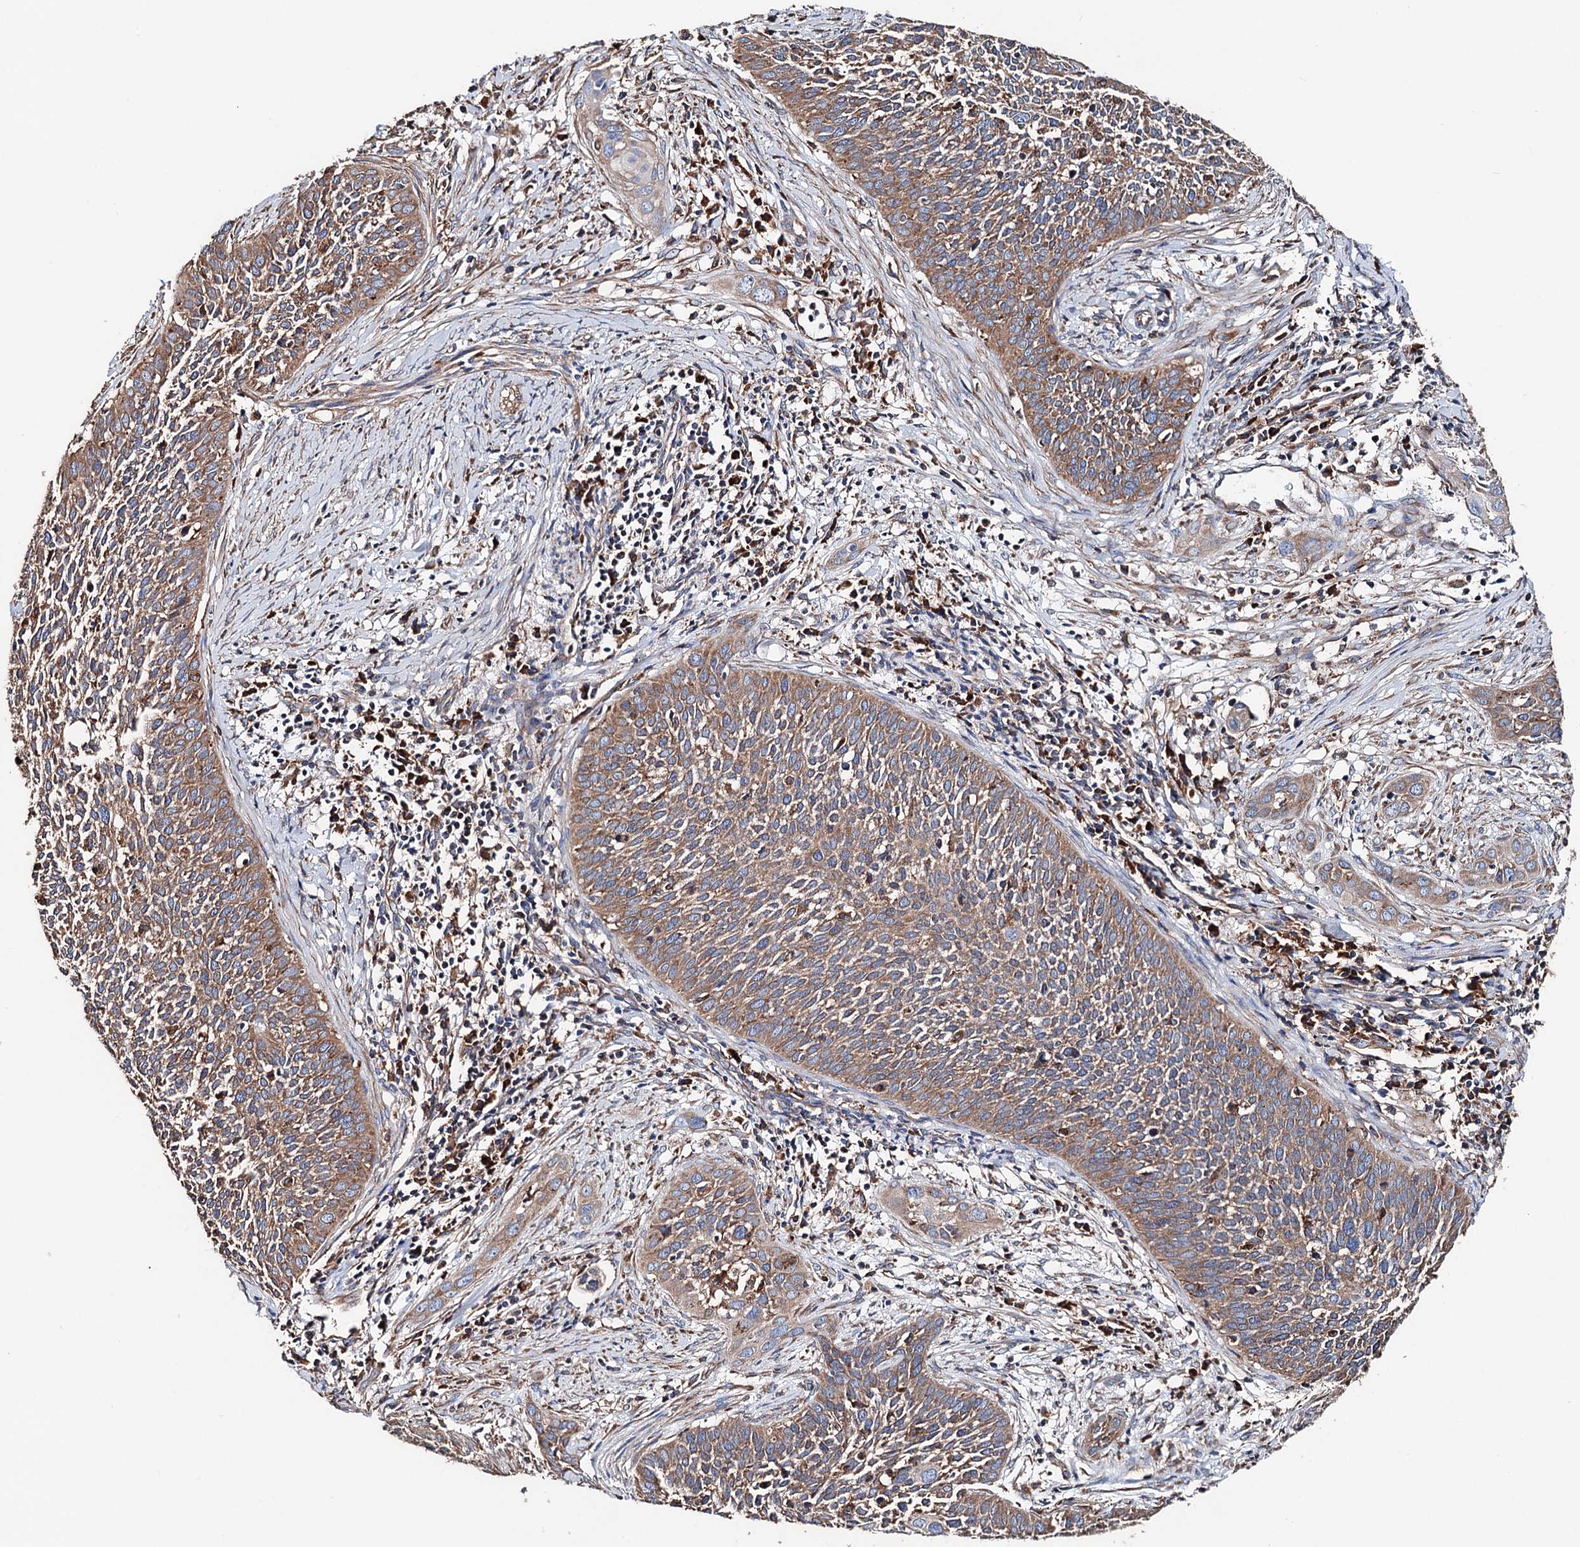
{"staining": {"intensity": "weak", "quantity": ">75%", "location": "cytoplasmic/membranous"}, "tissue": "cervical cancer", "cell_type": "Tumor cells", "image_type": "cancer", "snomed": [{"axis": "morphology", "description": "Squamous cell carcinoma, NOS"}, {"axis": "topography", "description": "Cervix"}], "caption": "Weak cytoplasmic/membranous protein staining is seen in about >75% of tumor cells in squamous cell carcinoma (cervical). (IHC, brightfield microscopy, high magnification).", "gene": "ERP29", "patient": {"sex": "female", "age": 34}}